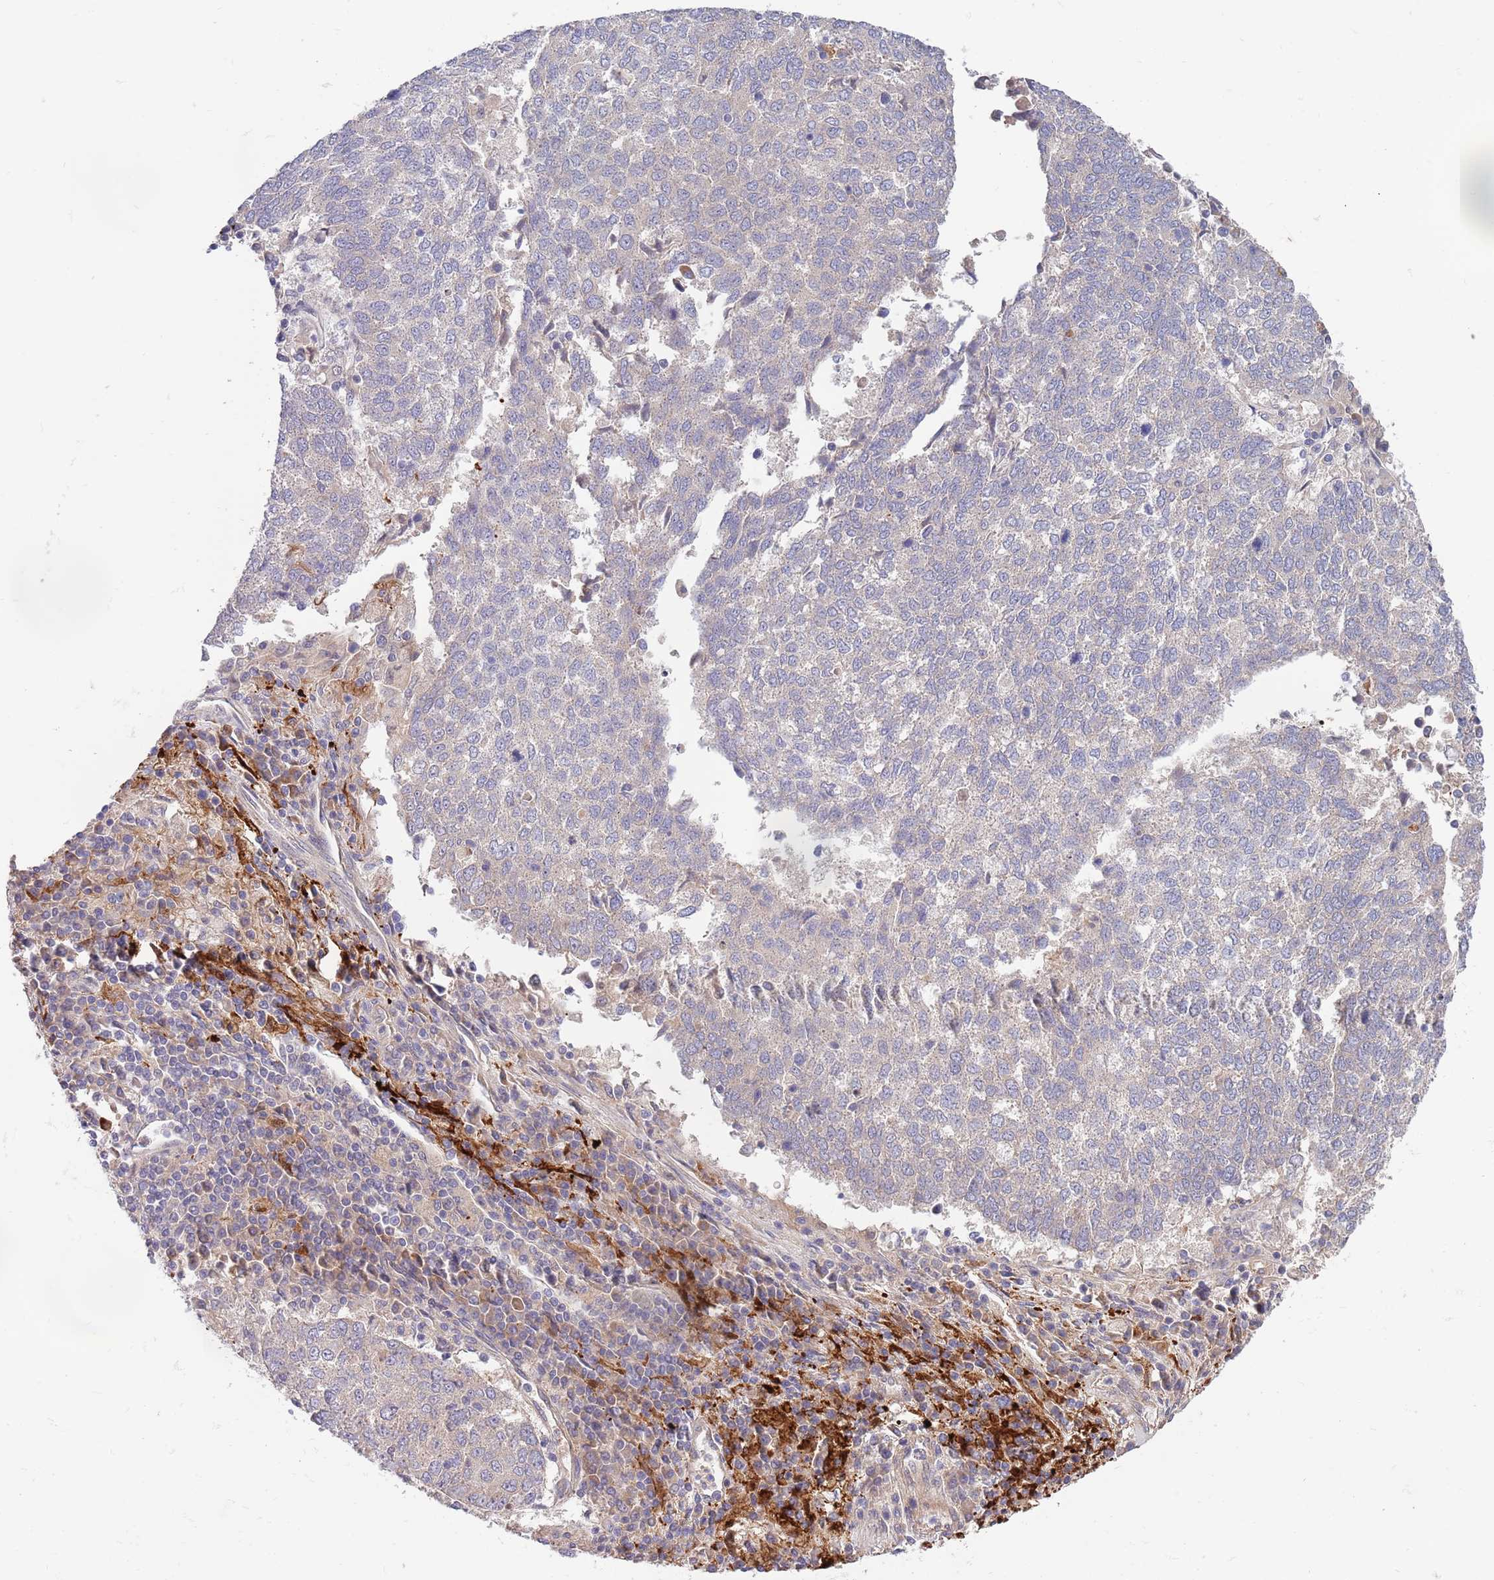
{"staining": {"intensity": "negative", "quantity": "none", "location": "none"}, "tissue": "lung cancer", "cell_type": "Tumor cells", "image_type": "cancer", "snomed": [{"axis": "morphology", "description": "Squamous cell carcinoma, NOS"}, {"axis": "topography", "description": "Lung"}], "caption": "This histopathology image is of lung squamous cell carcinoma stained with immunohistochemistry to label a protein in brown with the nuclei are counter-stained blue. There is no positivity in tumor cells. (Brightfield microscopy of DAB (3,3'-diaminobenzidine) immunohistochemistry (IHC) at high magnification).", "gene": "NLRP6", "patient": {"sex": "male", "age": 73}}